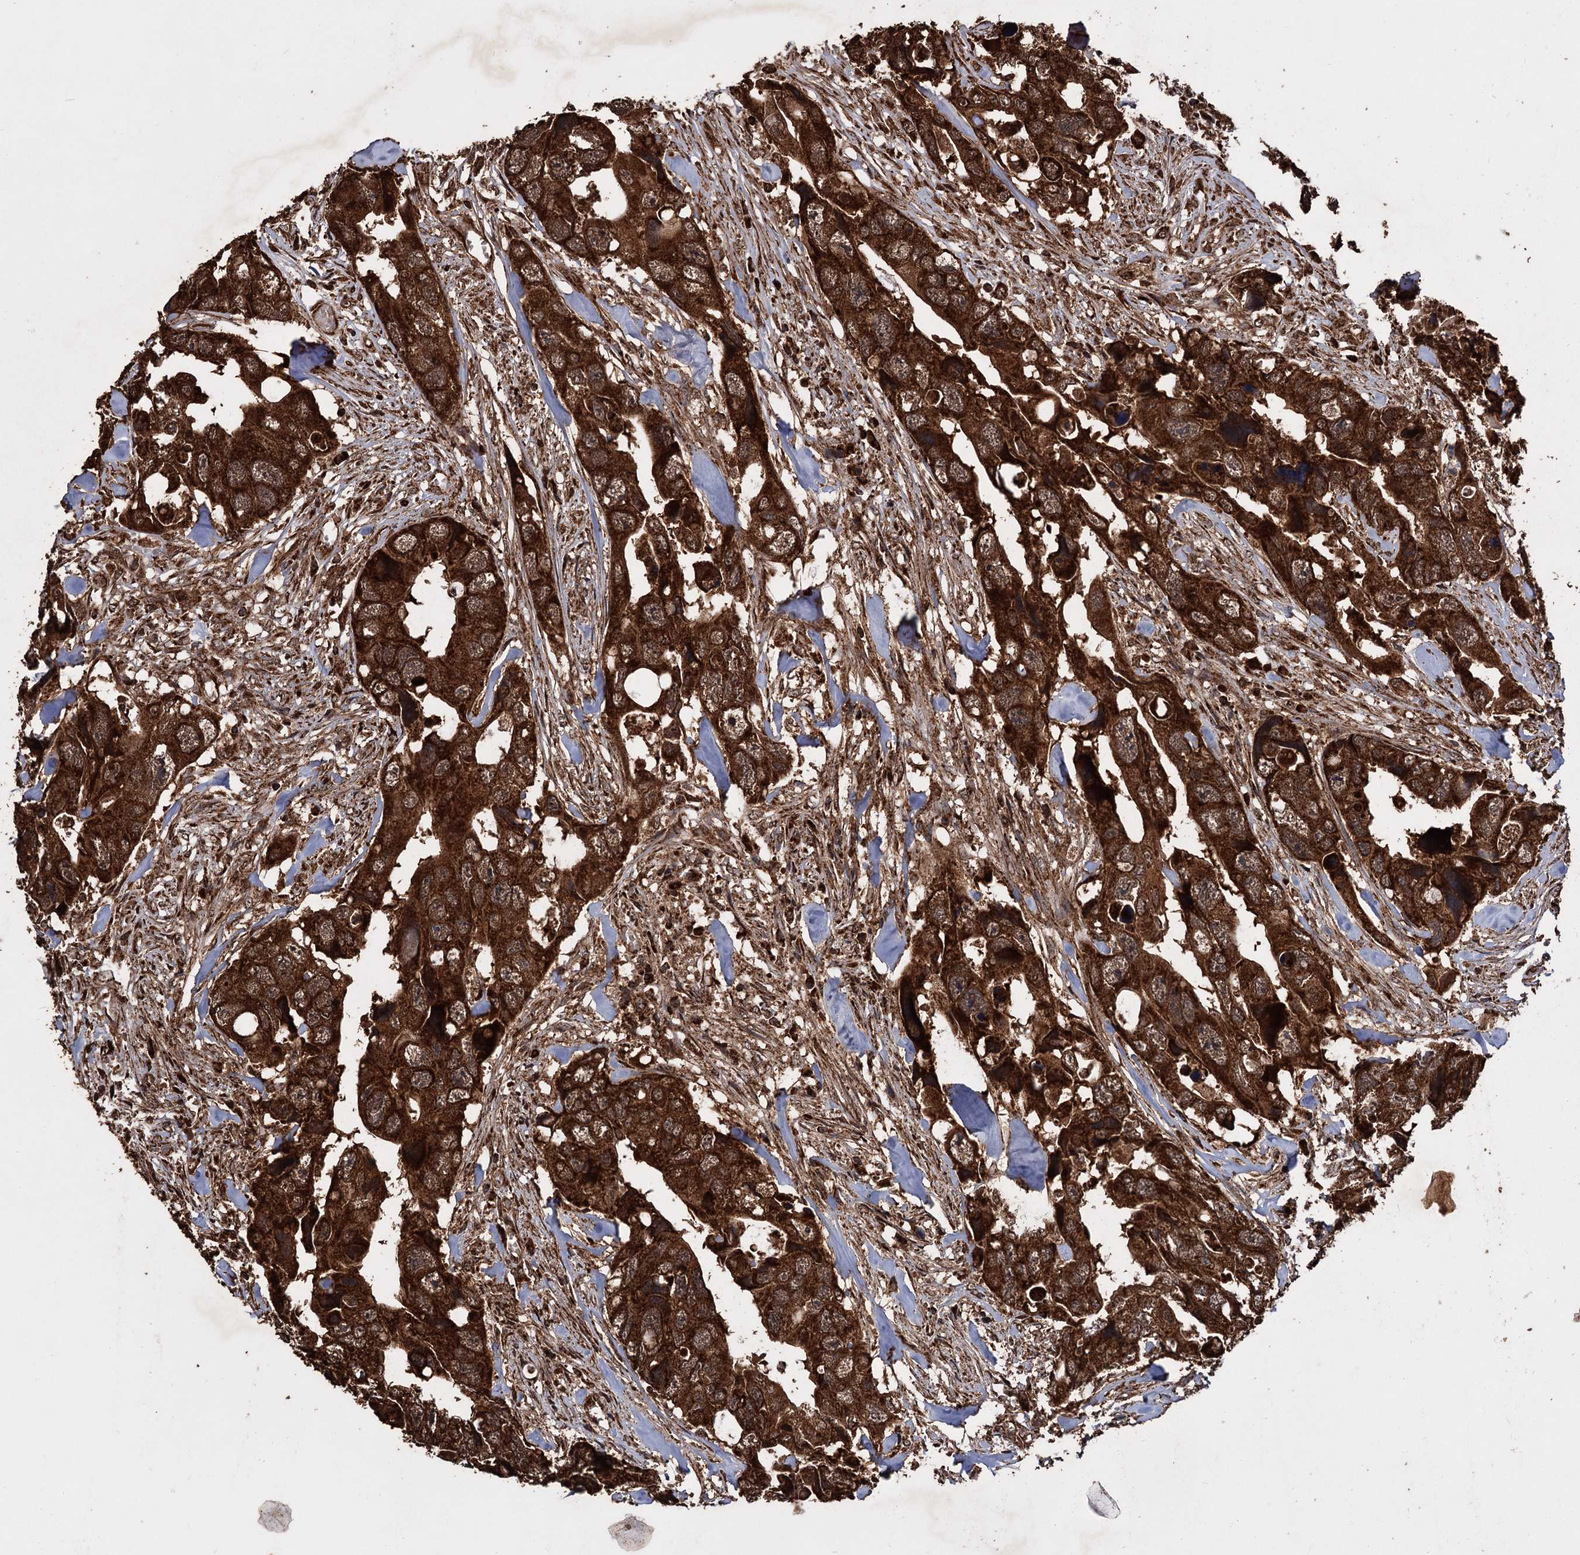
{"staining": {"intensity": "strong", "quantity": ">75%", "location": "cytoplasmic/membranous"}, "tissue": "colorectal cancer", "cell_type": "Tumor cells", "image_type": "cancer", "snomed": [{"axis": "morphology", "description": "Adenocarcinoma, NOS"}, {"axis": "topography", "description": "Rectum"}], "caption": "Protein expression analysis of colorectal adenocarcinoma reveals strong cytoplasmic/membranous staining in approximately >75% of tumor cells.", "gene": "IPO4", "patient": {"sex": "male", "age": 57}}